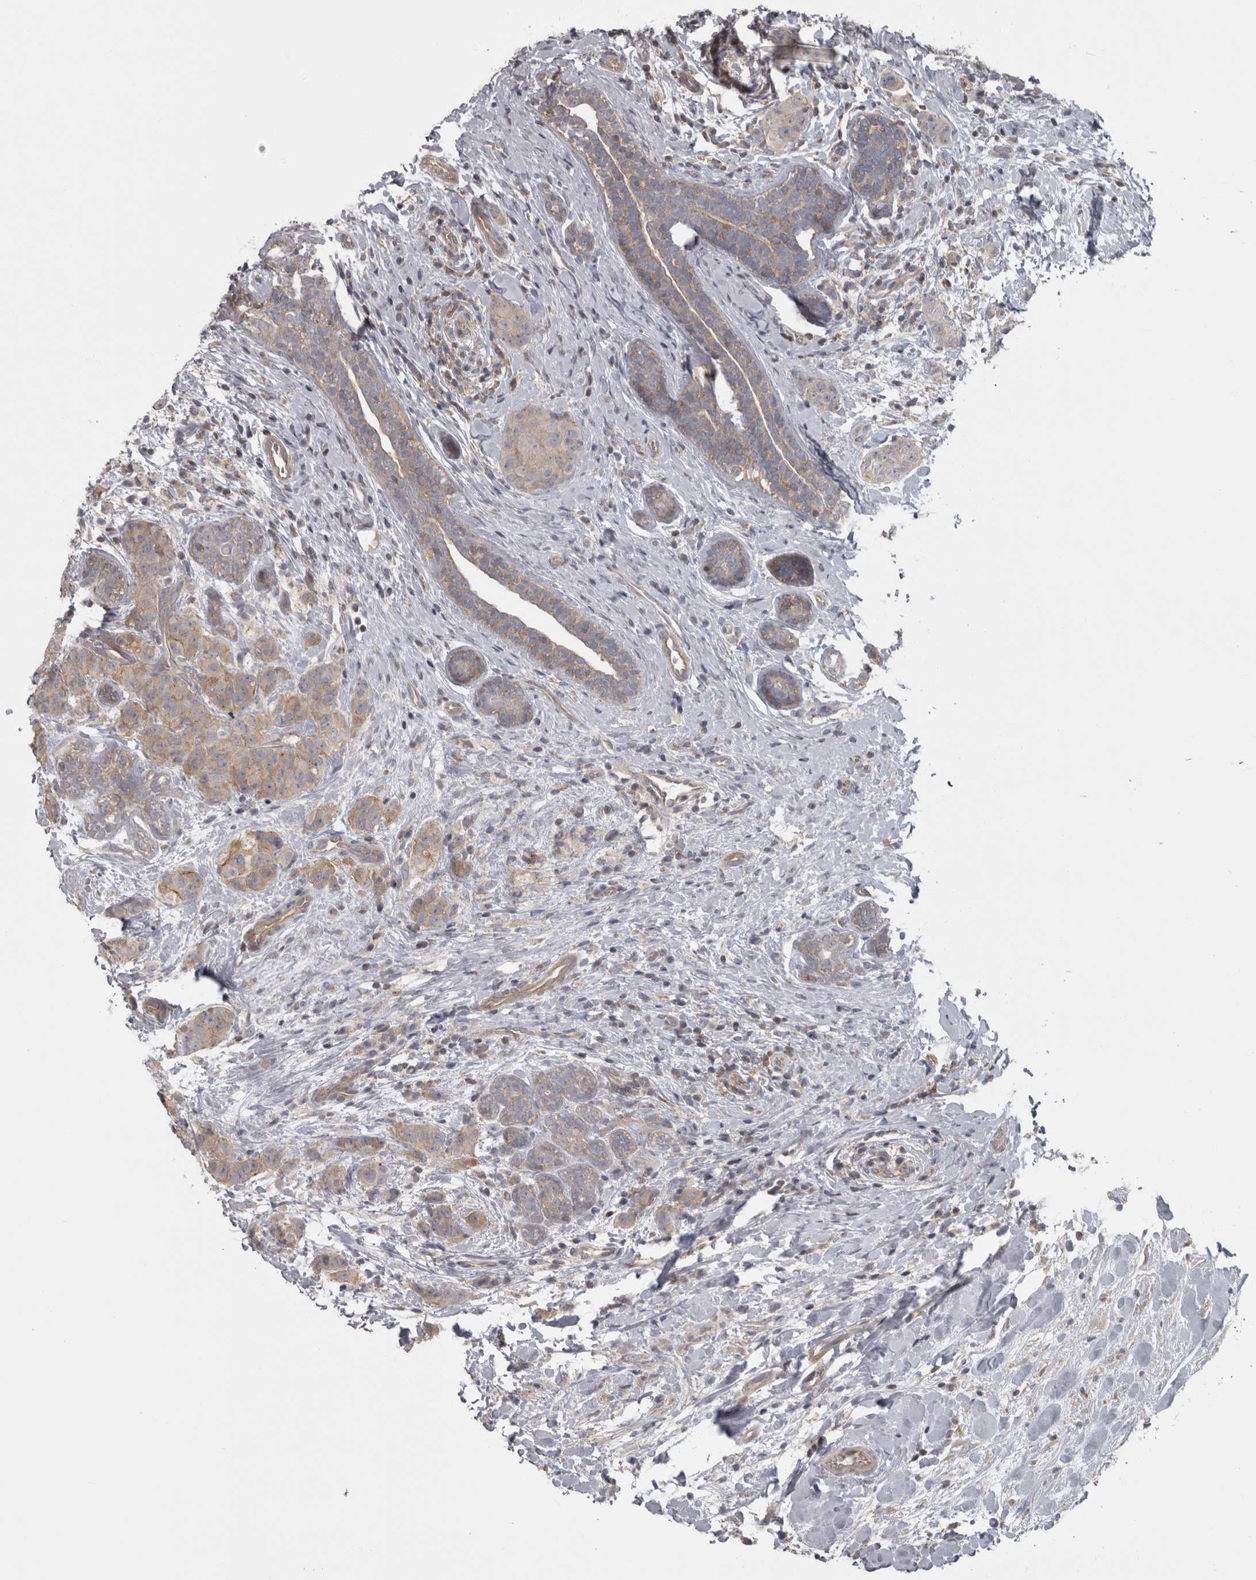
{"staining": {"intensity": "weak", "quantity": "<25%", "location": "cytoplasmic/membranous"}, "tissue": "breast cancer", "cell_type": "Tumor cells", "image_type": "cancer", "snomed": [{"axis": "morphology", "description": "Normal tissue, NOS"}, {"axis": "morphology", "description": "Duct carcinoma"}, {"axis": "topography", "description": "Breast"}], "caption": "This histopathology image is of breast cancer stained with IHC to label a protein in brown with the nuclei are counter-stained blue. There is no staining in tumor cells.", "gene": "PPP1R12B", "patient": {"sex": "female", "age": 40}}